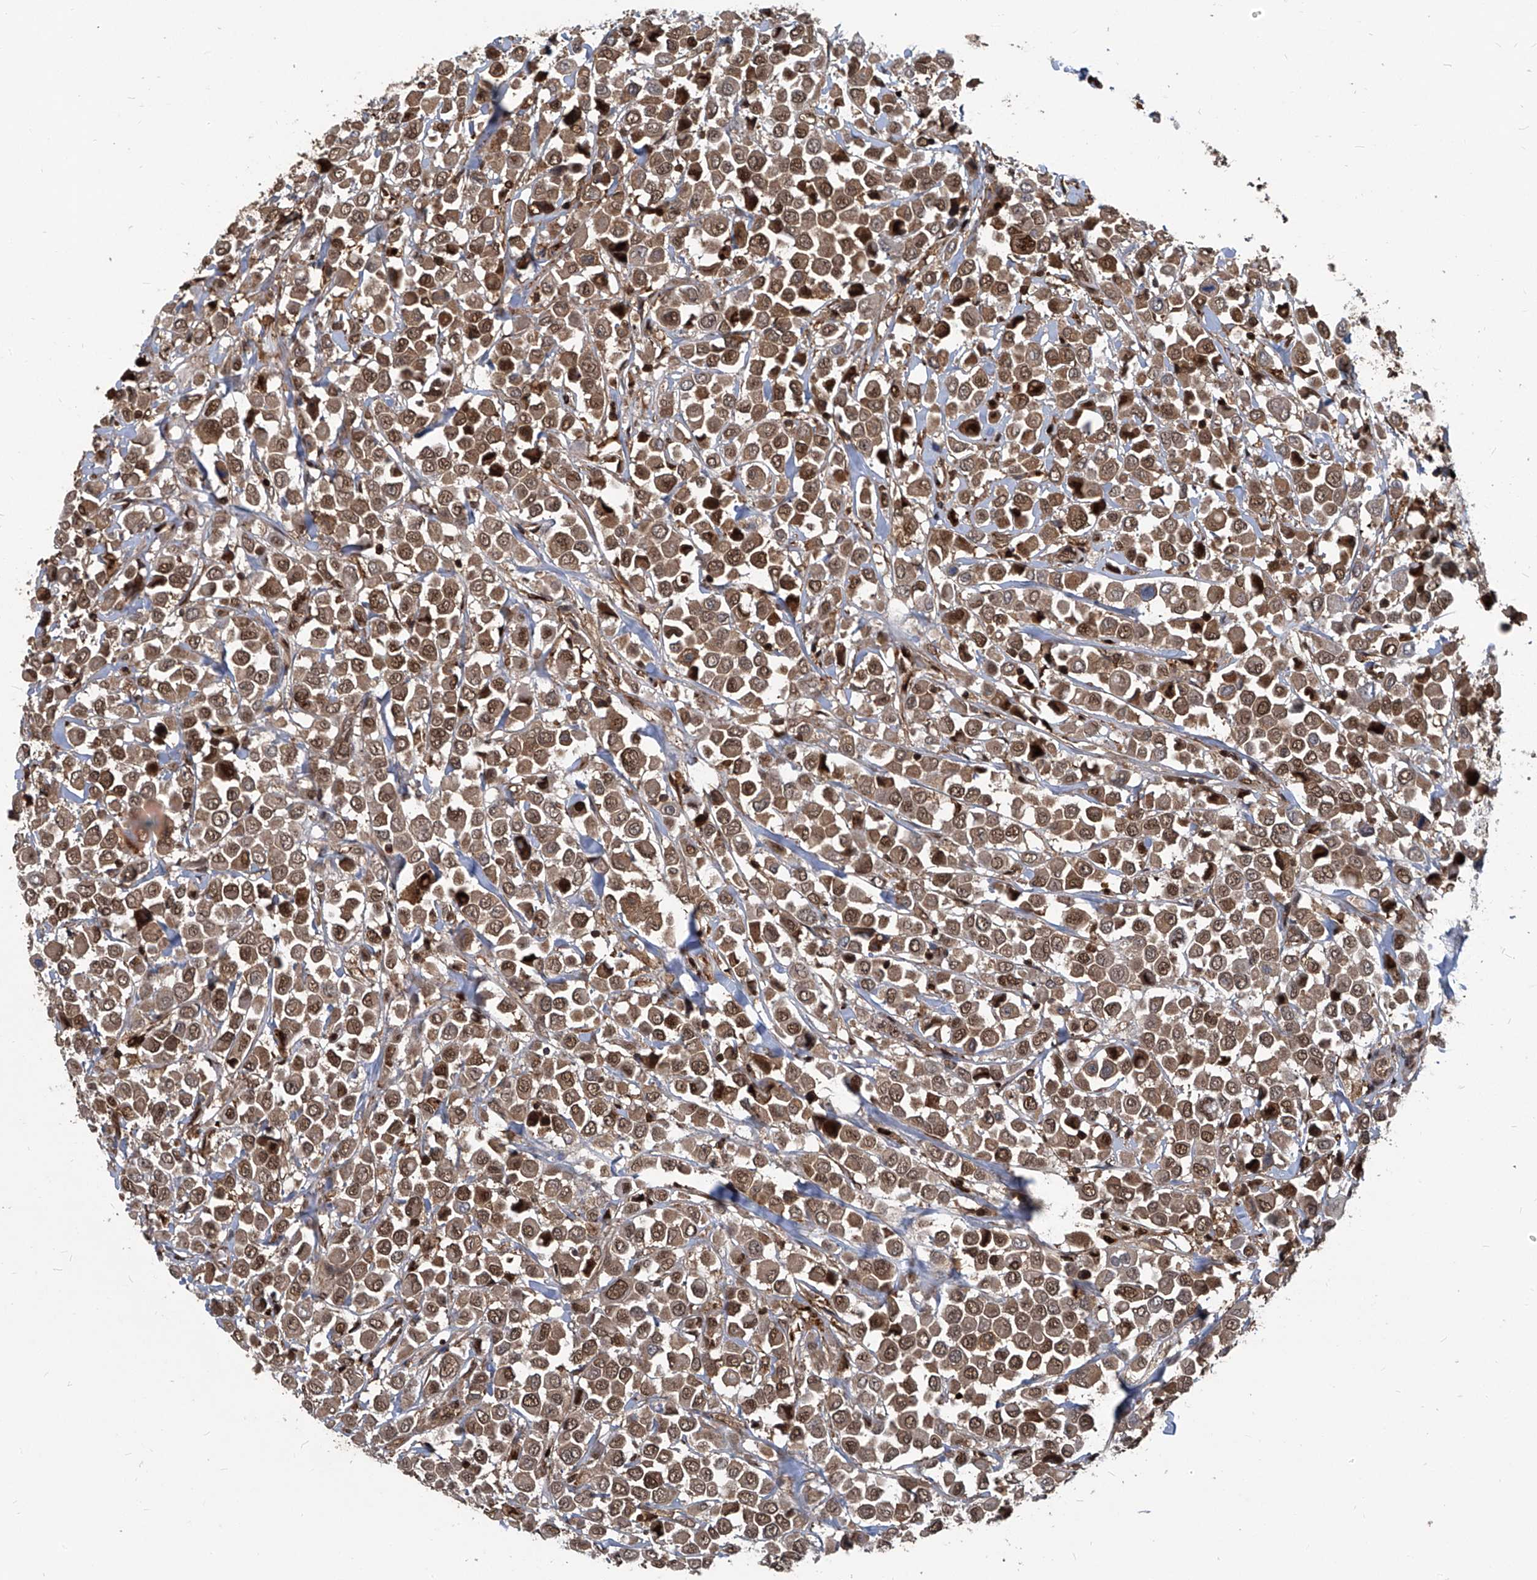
{"staining": {"intensity": "moderate", "quantity": ">75%", "location": "cytoplasmic/membranous,nuclear"}, "tissue": "breast cancer", "cell_type": "Tumor cells", "image_type": "cancer", "snomed": [{"axis": "morphology", "description": "Duct carcinoma"}, {"axis": "topography", "description": "Breast"}], "caption": "Immunohistochemical staining of human breast cancer (invasive ductal carcinoma) reveals medium levels of moderate cytoplasmic/membranous and nuclear protein positivity in about >75% of tumor cells.", "gene": "PSMB1", "patient": {"sex": "female", "age": 61}}